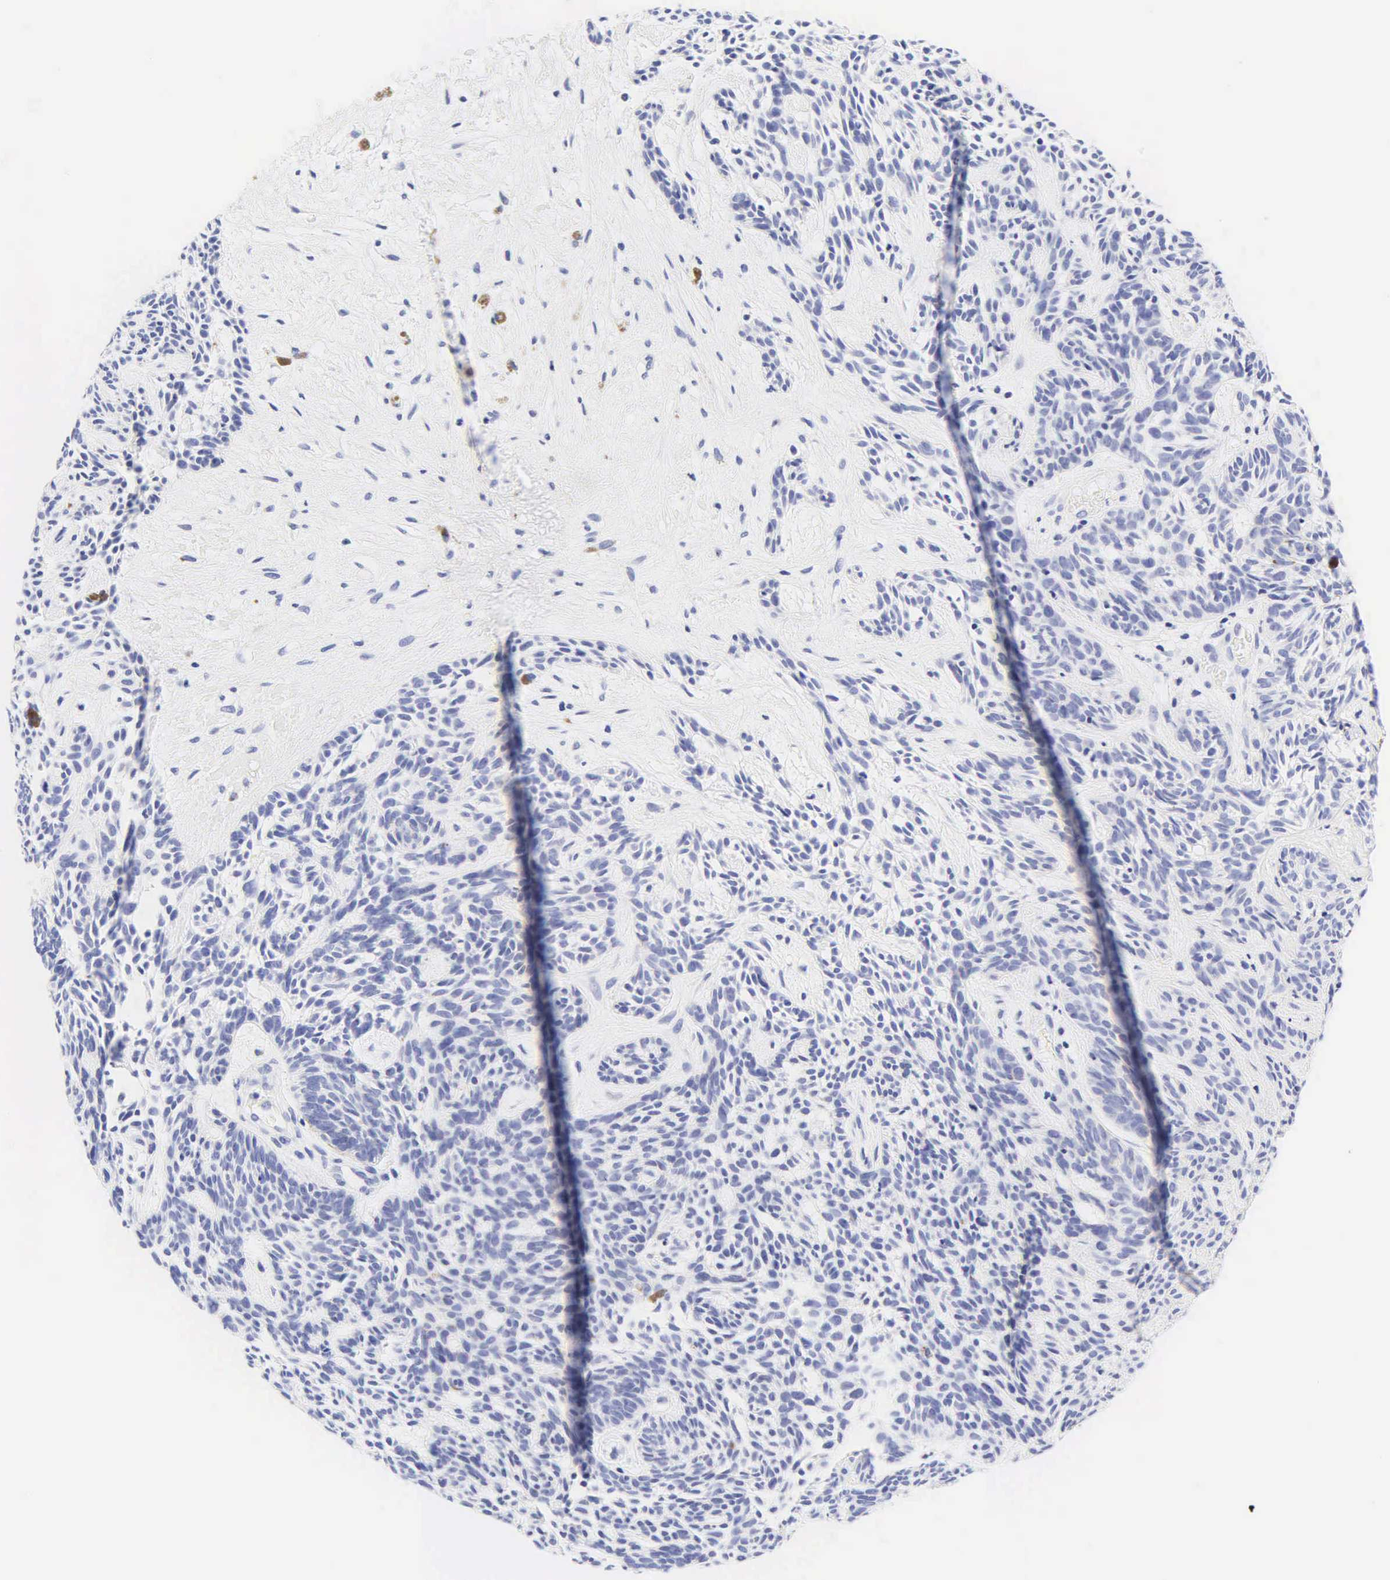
{"staining": {"intensity": "negative", "quantity": "none", "location": "none"}, "tissue": "skin cancer", "cell_type": "Tumor cells", "image_type": "cancer", "snomed": [{"axis": "morphology", "description": "Basal cell carcinoma"}, {"axis": "topography", "description": "Skin"}], "caption": "A high-resolution image shows IHC staining of skin basal cell carcinoma, which demonstrates no significant positivity in tumor cells.", "gene": "DES", "patient": {"sex": "male", "age": 58}}